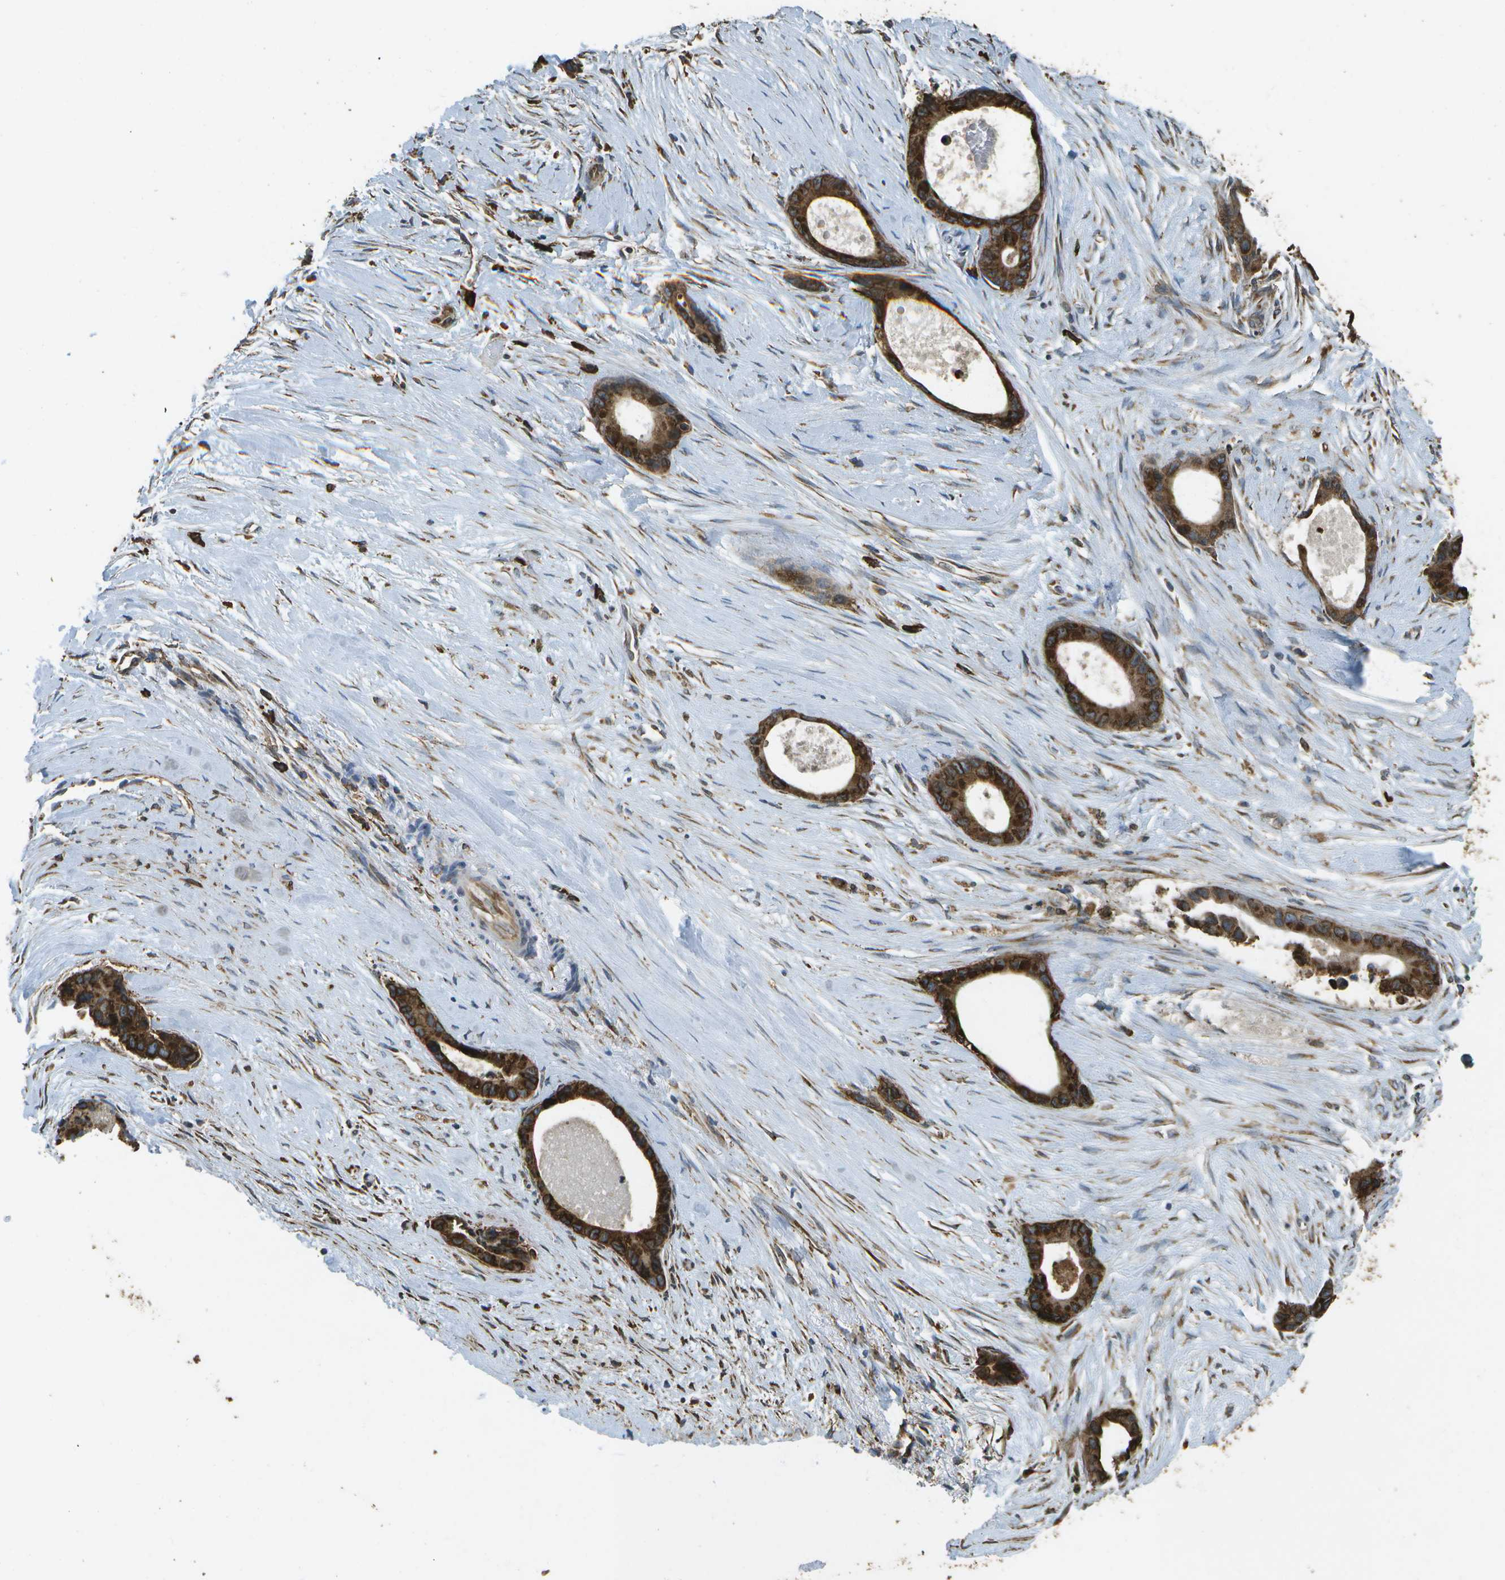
{"staining": {"intensity": "strong", "quantity": ">75%", "location": "cytoplasmic/membranous"}, "tissue": "liver cancer", "cell_type": "Tumor cells", "image_type": "cancer", "snomed": [{"axis": "morphology", "description": "Cholangiocarcinoma"}, {"axis": "topography", "description": "Liver"}], "caption": "DAB (3,3'-diaminobenzidine) immunohistochemical staining of human liver cholangiocarcinoma displays strong cytoplasmic/membranous protein positivity in approximately >75% of tumor cells.", "gene": "PDIA4", "patient": {"sex": "female", "age": 55}}